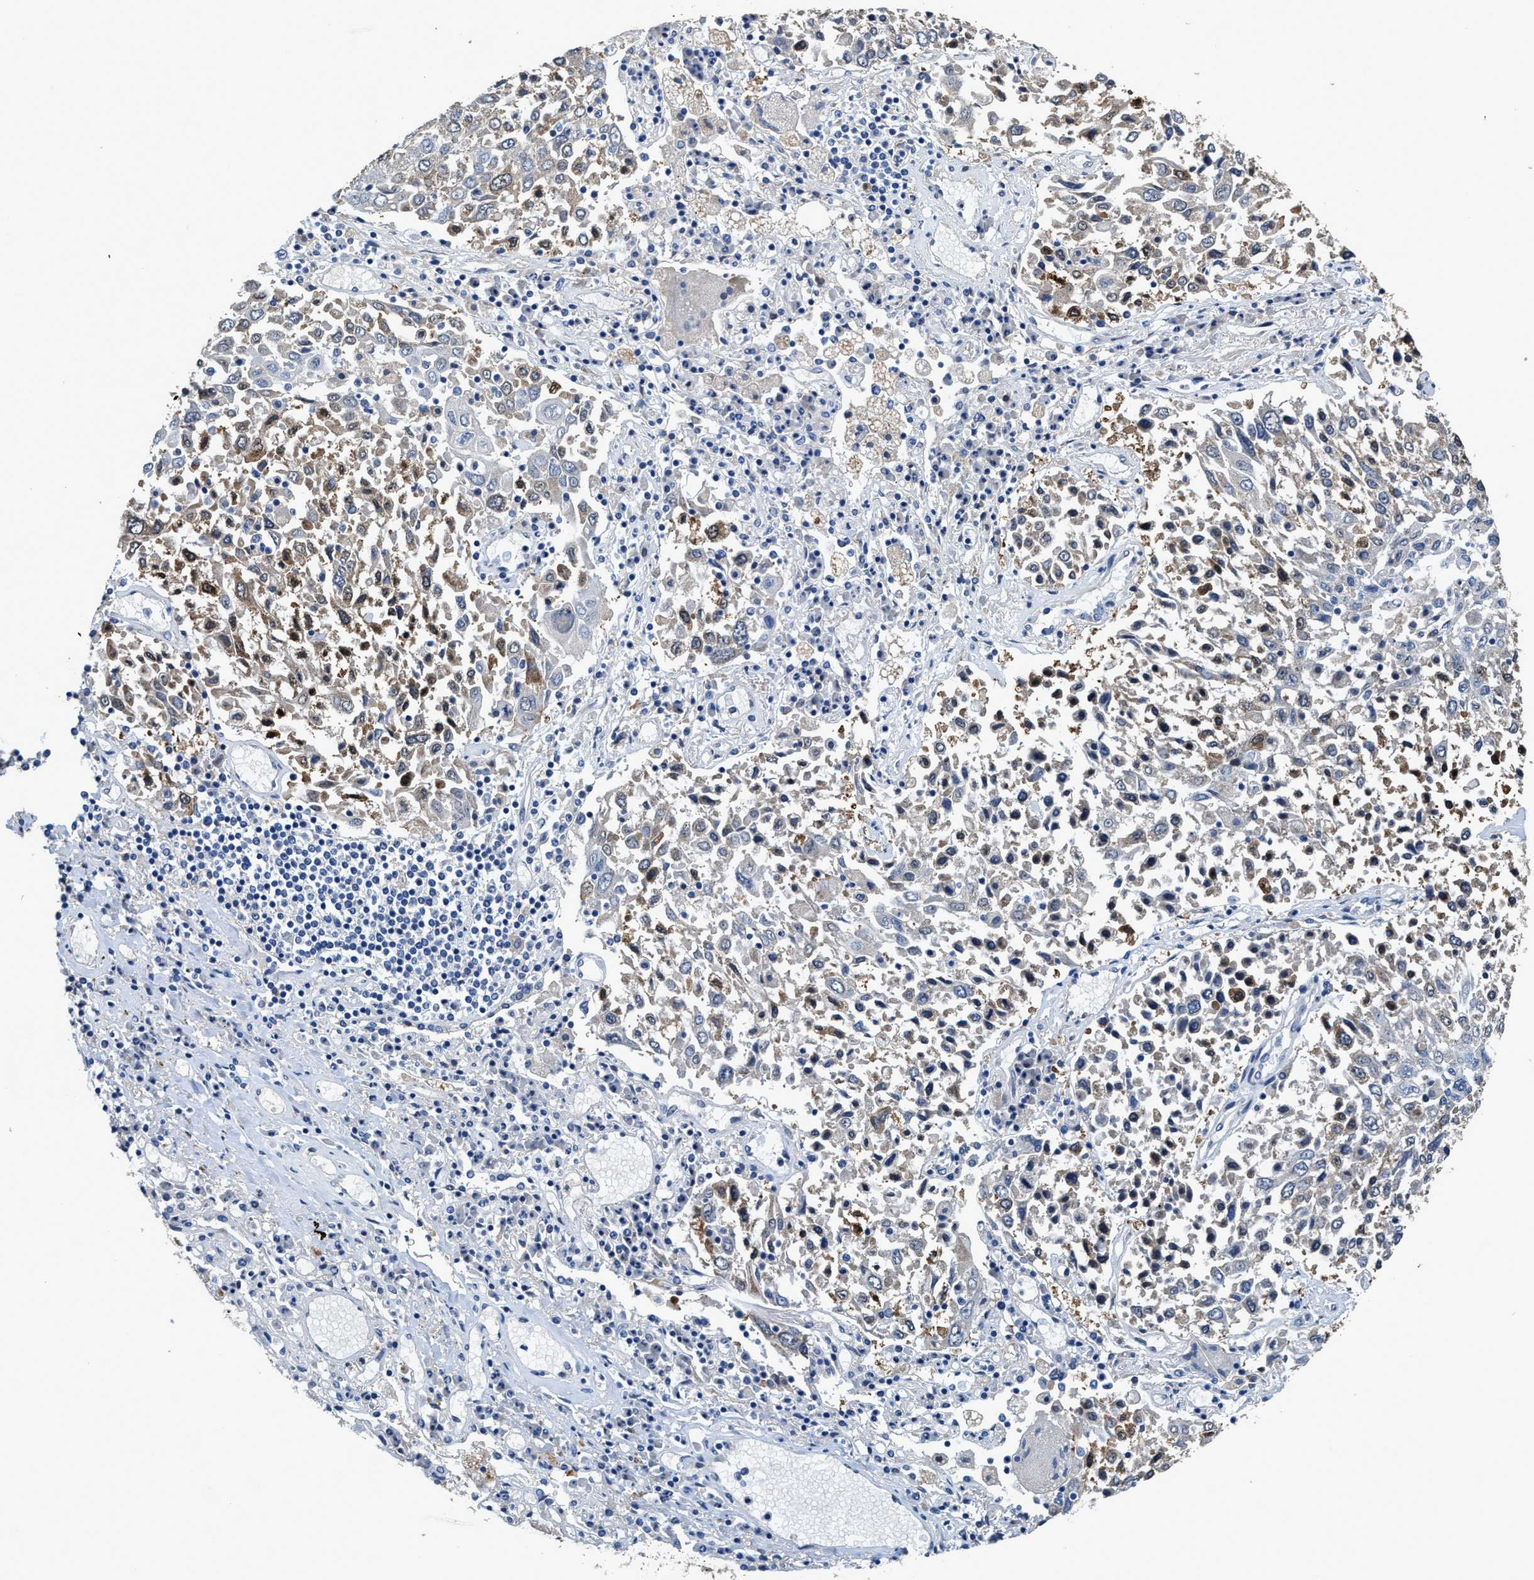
{"staining": {"intensity": "weak", "quantity": "<25%", "location": "cytoplasmic/membranous"}, "tissue": "lung cancer", "cell_type": "Tumor cells", "image_type": "cancer", "snomed": [{"axis": "morphology", "description": "Squamous cell carcinoma, NOS"}, {"axis": "topography", "description": "Lung"}], "caption": "Tumor cells are negative for protein expression in human lung cancer.", "gene": "PEG10", "patient": {"sex": "male", "age": 65}}